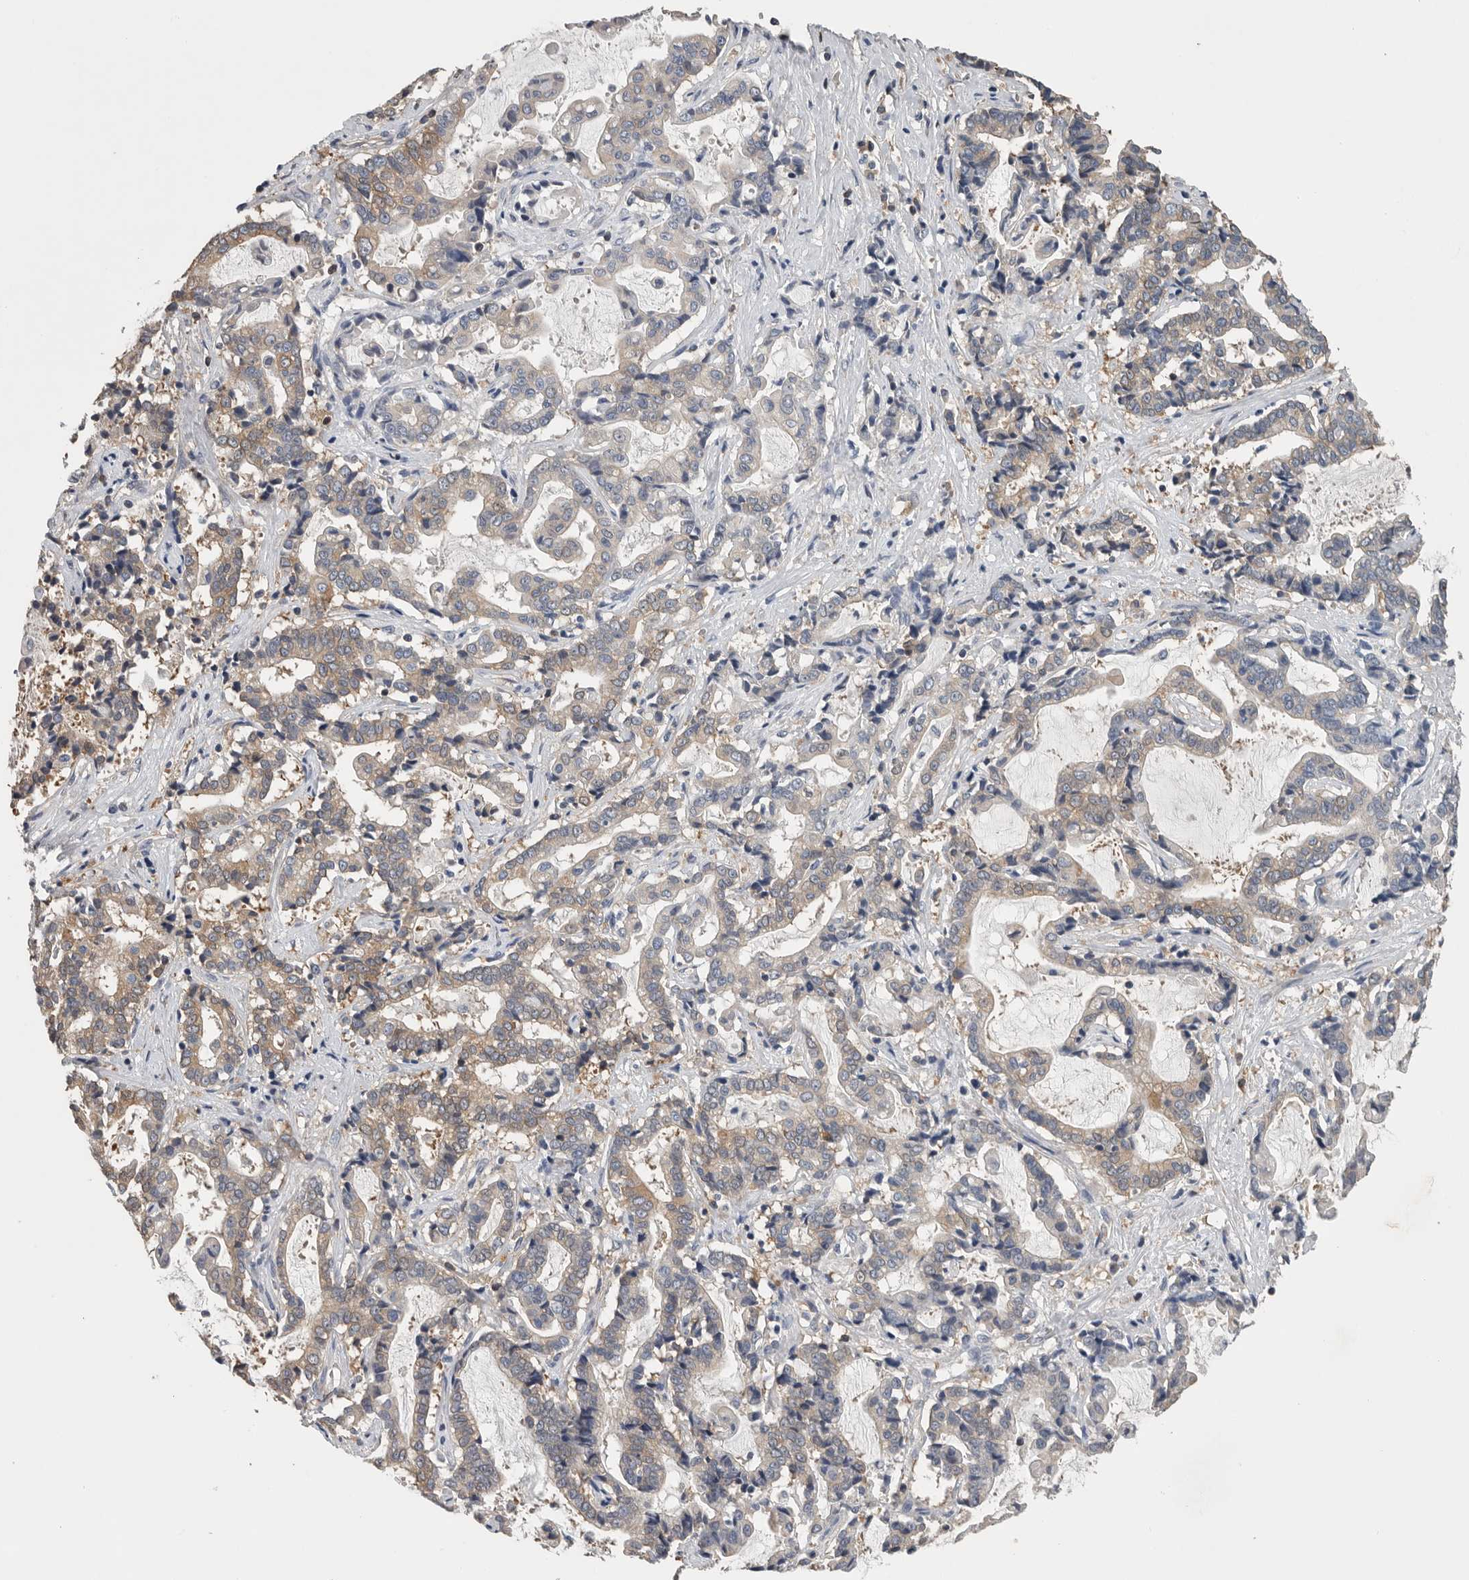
{"staining": {"intensity": "weak", "quantity": "25%-75%", "location": "cytoplasmic/membranous"}, "tissue": "liver cancer", "cell_type": "Tumor cells", "image_type": "cancer", "snomed": [{"axis": "morphology", "description": "Cholangiocarcinoma"}, {"axis": "topography", "description": "Liver"}], "caption": "Cholangiocarcinoma (liver) tissue demonstrates weak cytoplasmic/membranous positivity in approximately 25%-75% of tumor cells The protein is stained brown, and the nuclei are stained in blue (DAB (3,3'-diaminobenzidine) IHC with brightfield microscopy, high magnification).", "gene": "PDCD4", "patient": {"sex": "male", "age": 57}}